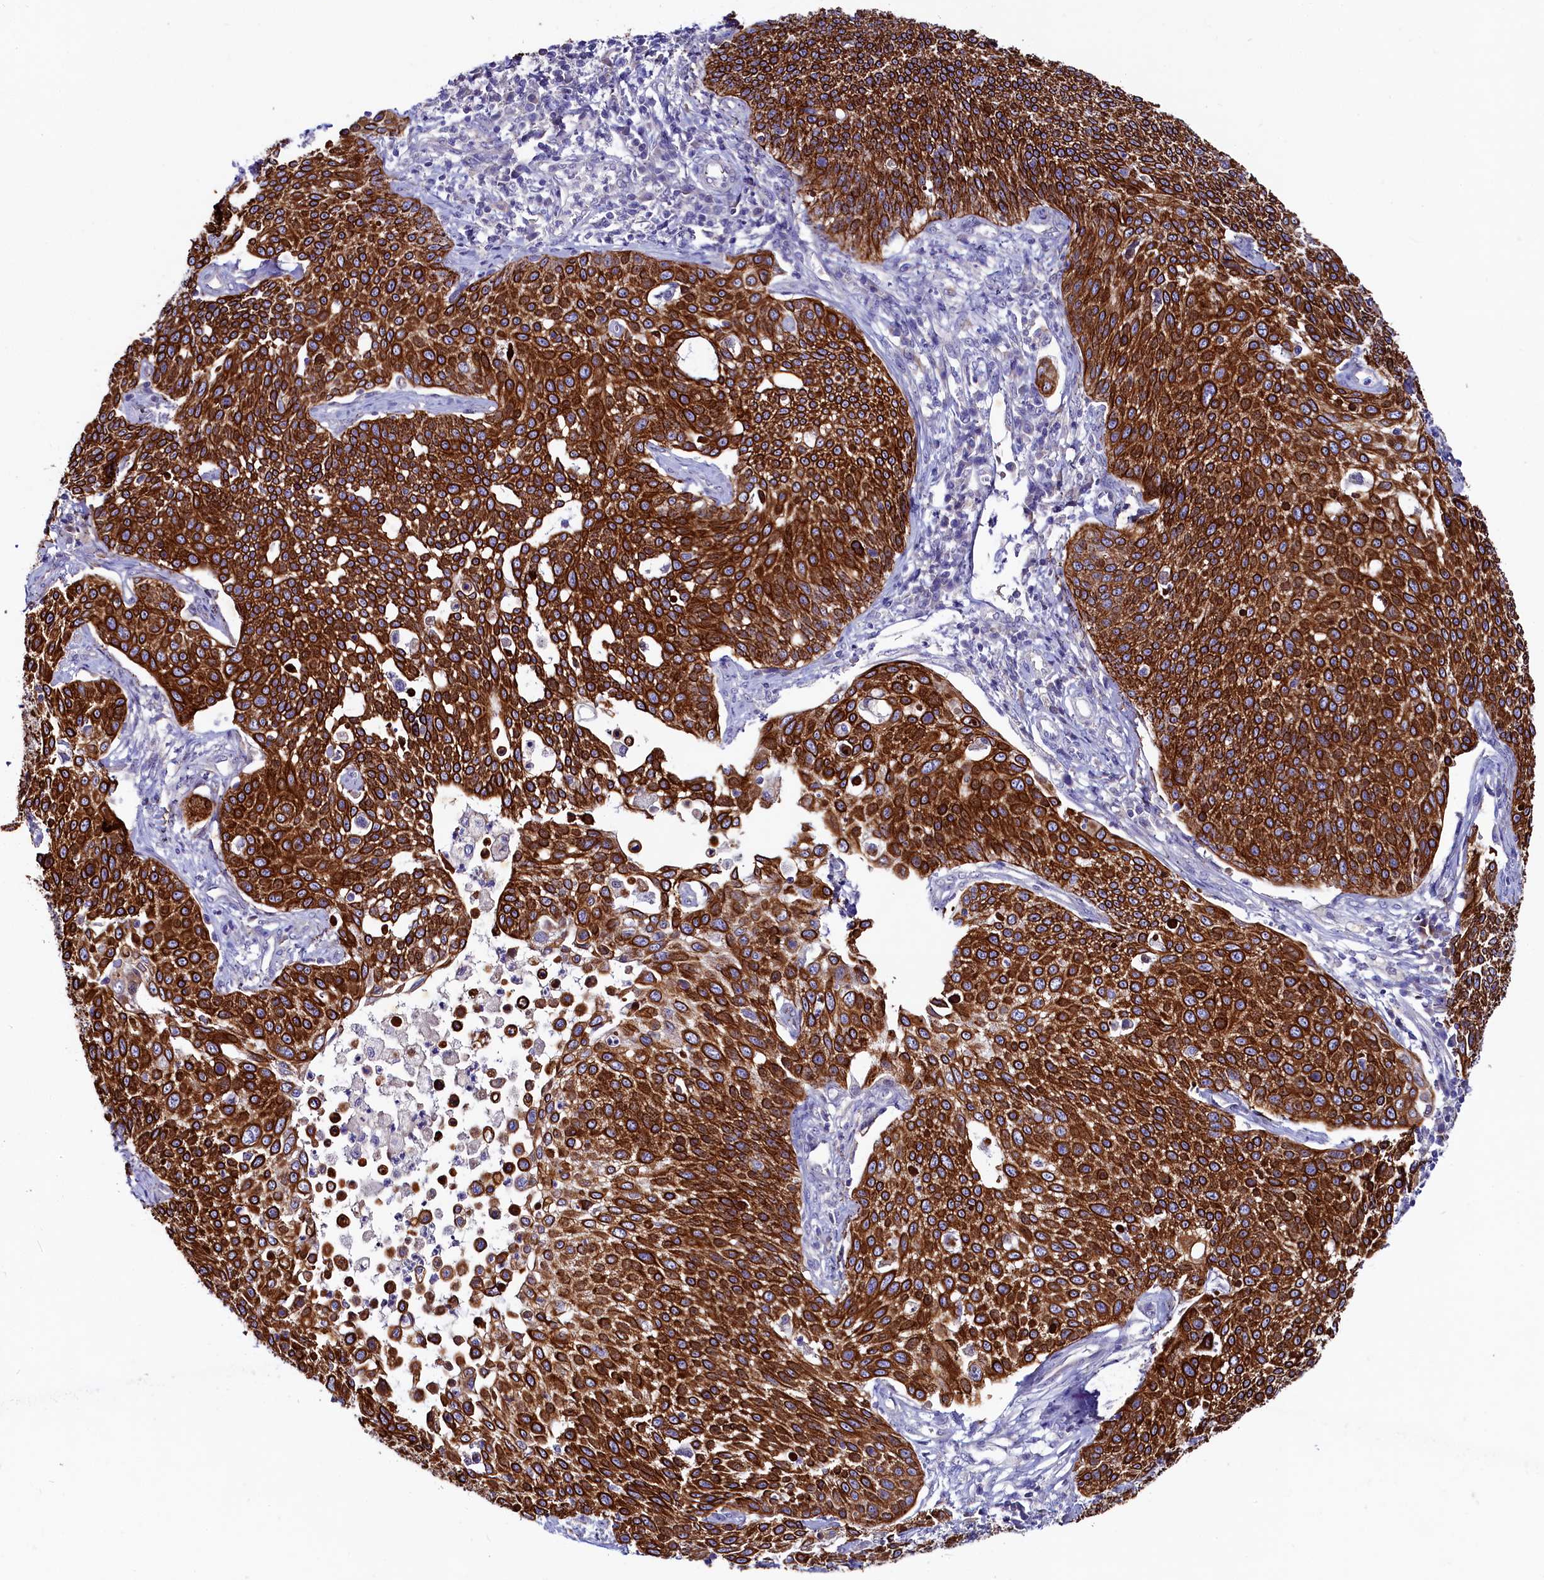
{"staining": {"intensity": "strong", "quantity": ">75%", "location": "cytoplasmic/membranous"}, "tissue": "cervical cancer", "cell_type": "Tumor cells", "image_type": "cancer", "snomed": [{"axis": "morphology", "description": "Squamous cell carcinoma, NOS"}, {"axis": "topography", "description": "Cervix"}], "caption": "This is an image of immunohistochemistry staining of cervical squamous cell carcinoma, which shows strong expression in the cytoplasmic/membranous of tumor cells.", "gene": "ASTE1", "patient": {"sex": "female", "age": 34}}